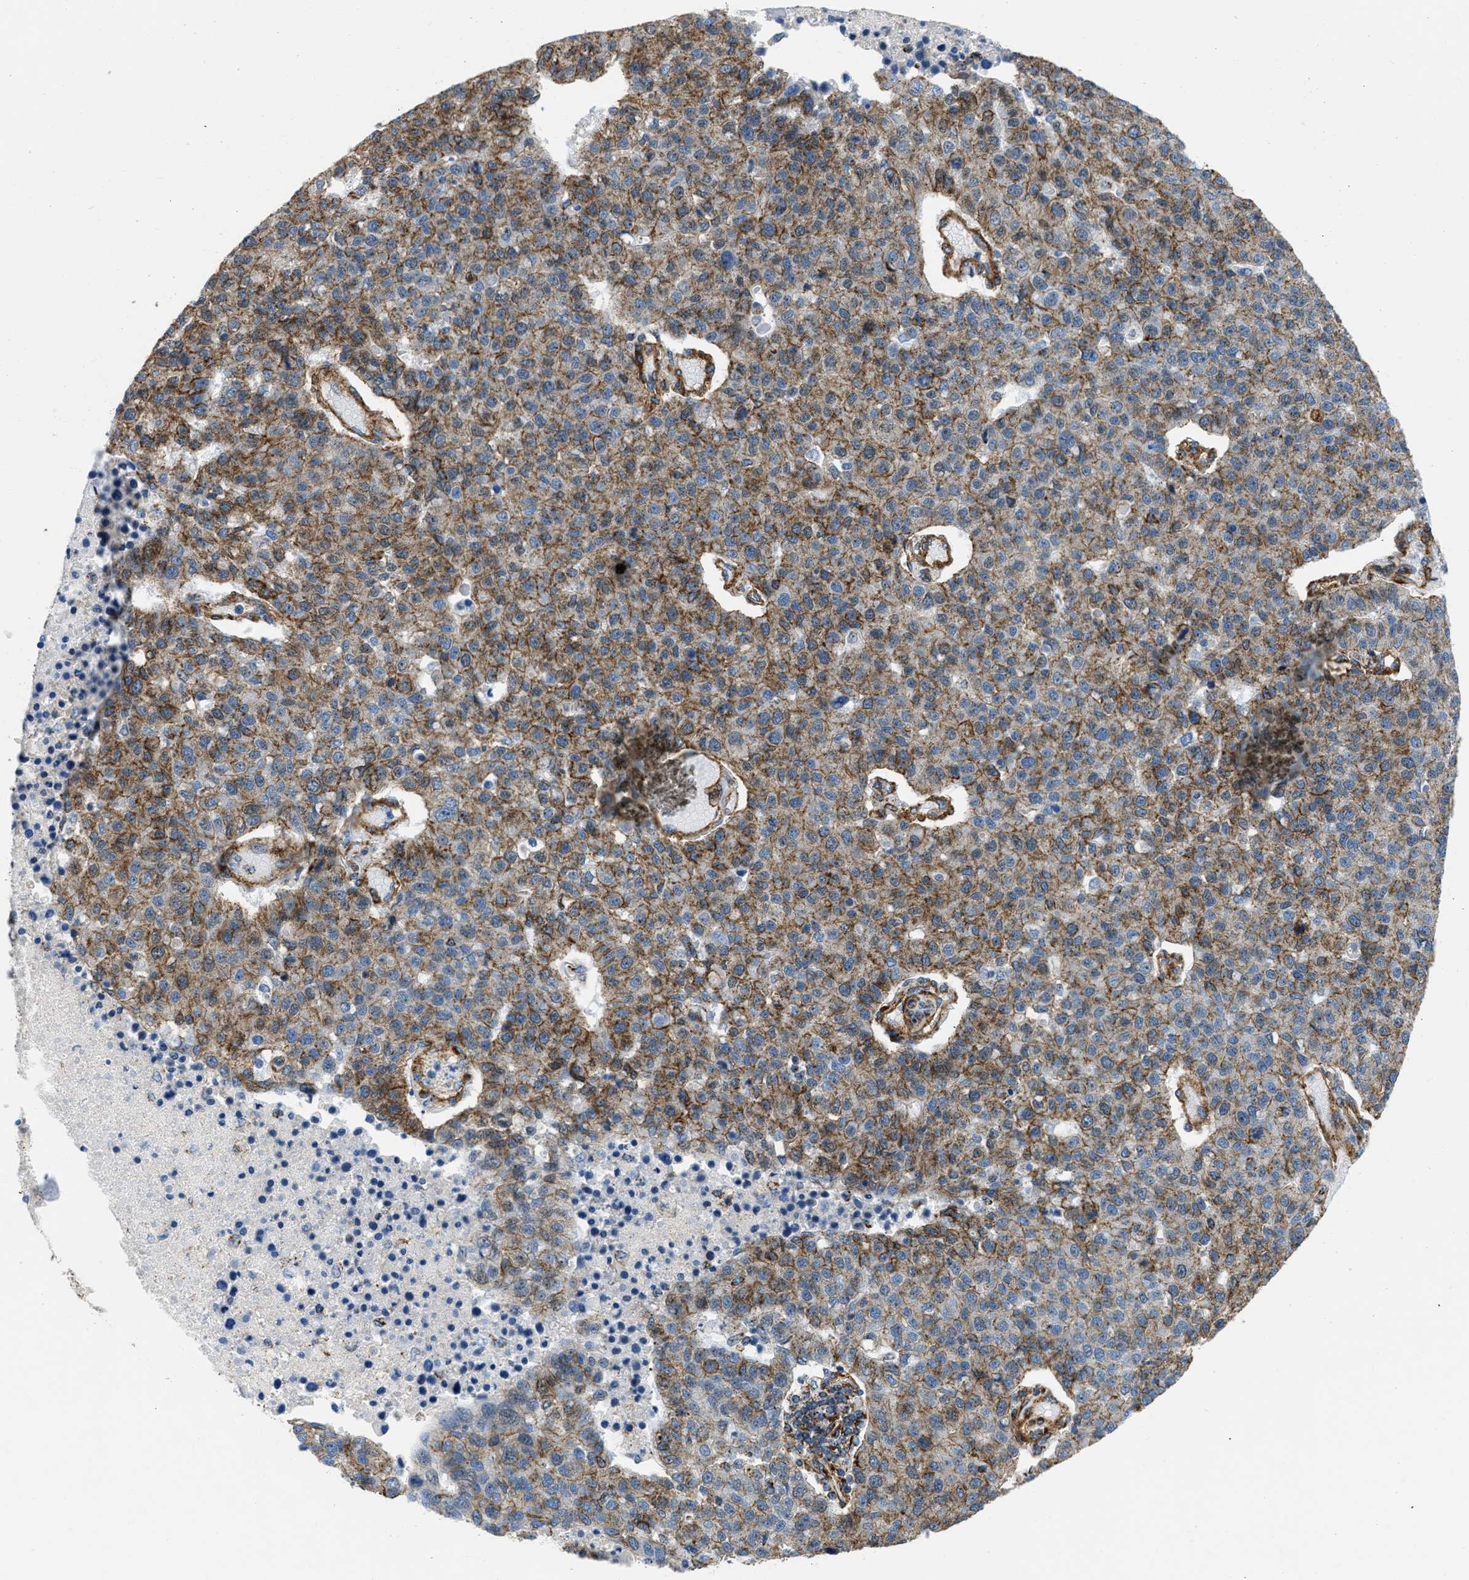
{"staining": {"intensity": "moderate", "quantity": ">75%", "location": "cytoplasmic/membranous"}, "tissue": "pancreatic cancer", "cell_type": "Tumor cells", "image_type": "cancer", "snomed": [{"axis": "morphology", "description": "Adenocarcinoma, NOS"}, {"axis": "topography", "description": "Pancreas"}], "caption": "A high-resolution micrograph shows immunohistochemistry staining of pancreatic cancer (adenocarcinoma), which demonstrates moderate cytoplasmic/membranous expression in approximately >75% of tumor cells.", "gene": "SEPTIN2", "patient": {"sex": "female", "age": 61}}